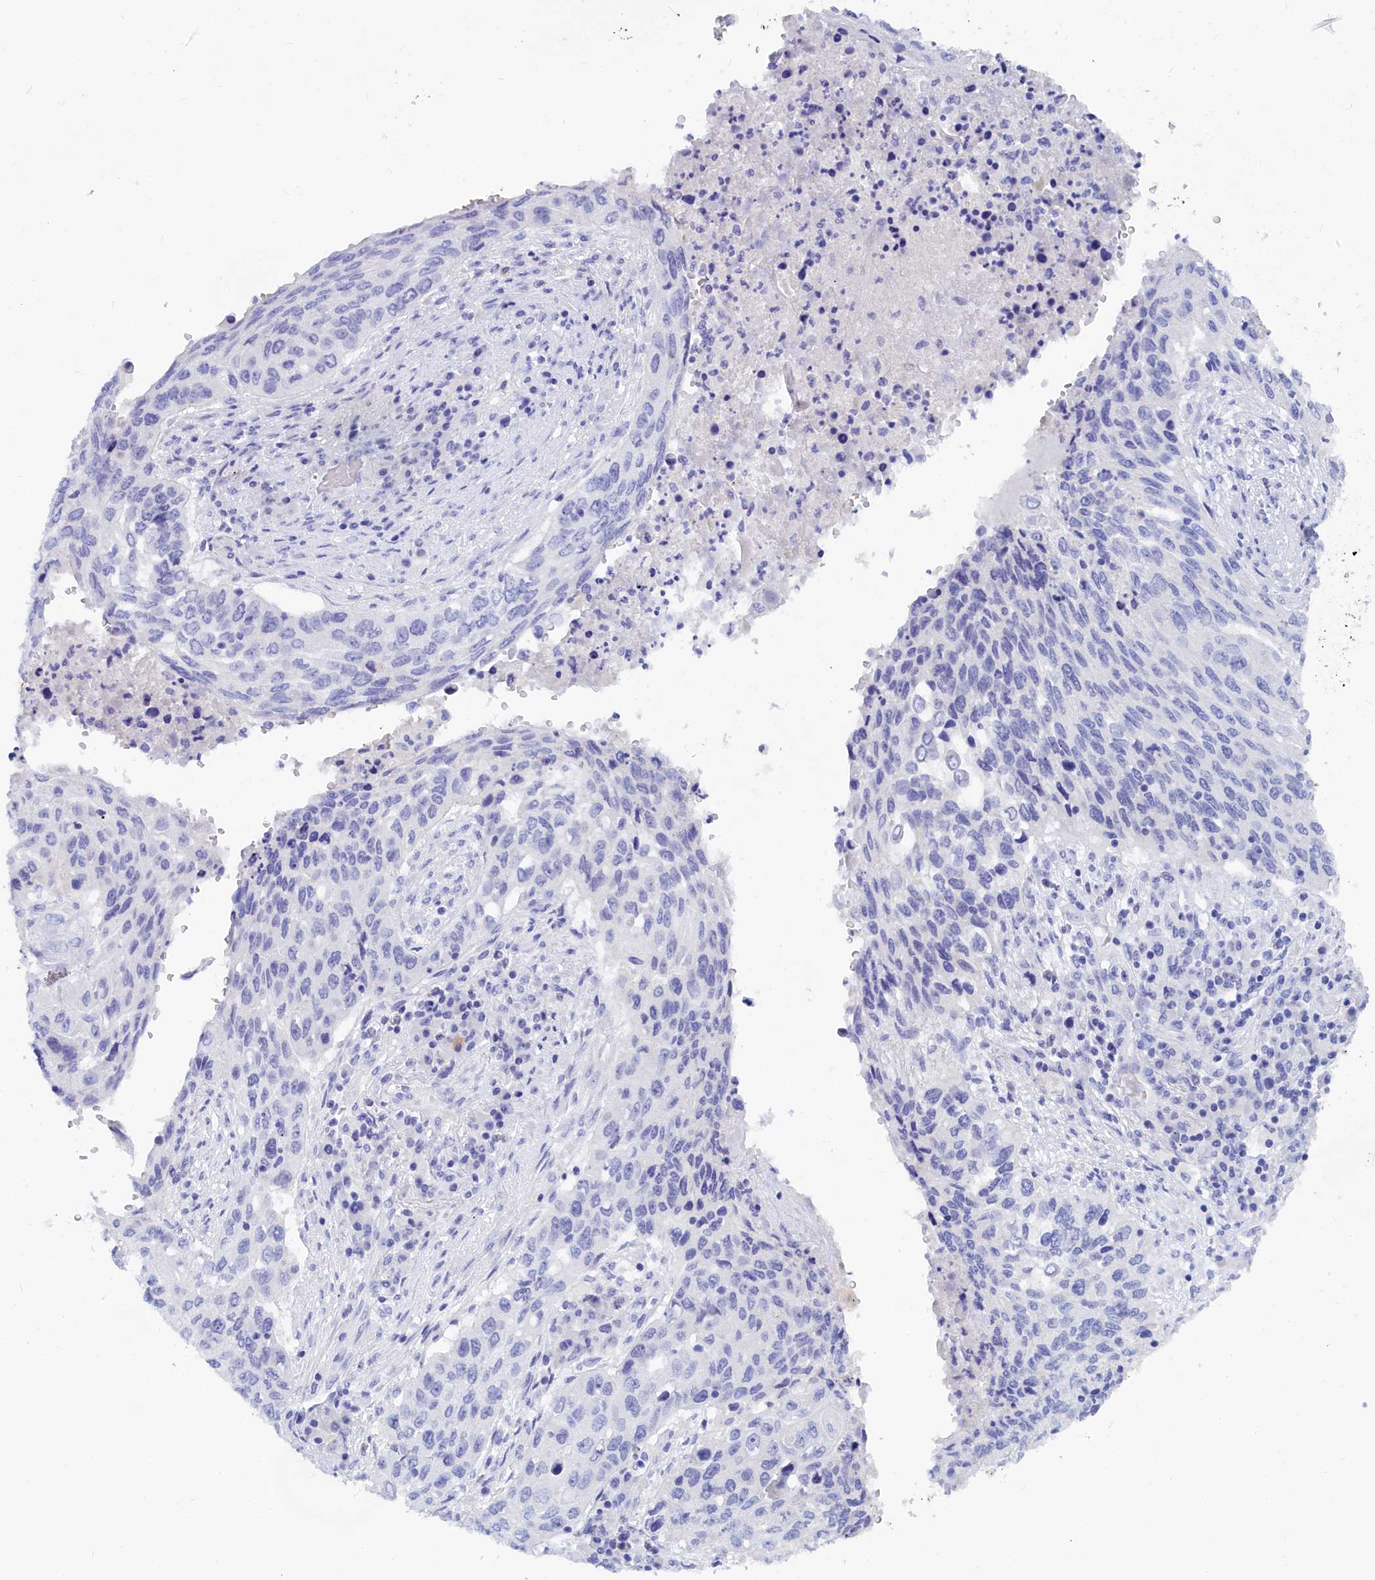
{"staining": {"intensity": "negative", "quantity": "none", "location": "none"}, "tissue": "lung cancer", "cell_type": "Tumor cells", "image_type": "cancer", "snomed": [{"axis": "morphology", "description": "Squamous cell carcinoma, NOS"}, {"axis": "topography", "description": "Lung"}], "caption": "The photomicrograph reveals no significant positivity in tumor cells of lung cancer.", "gene": "TRIM10", "patient": {"sex": "female", "age": 63}}